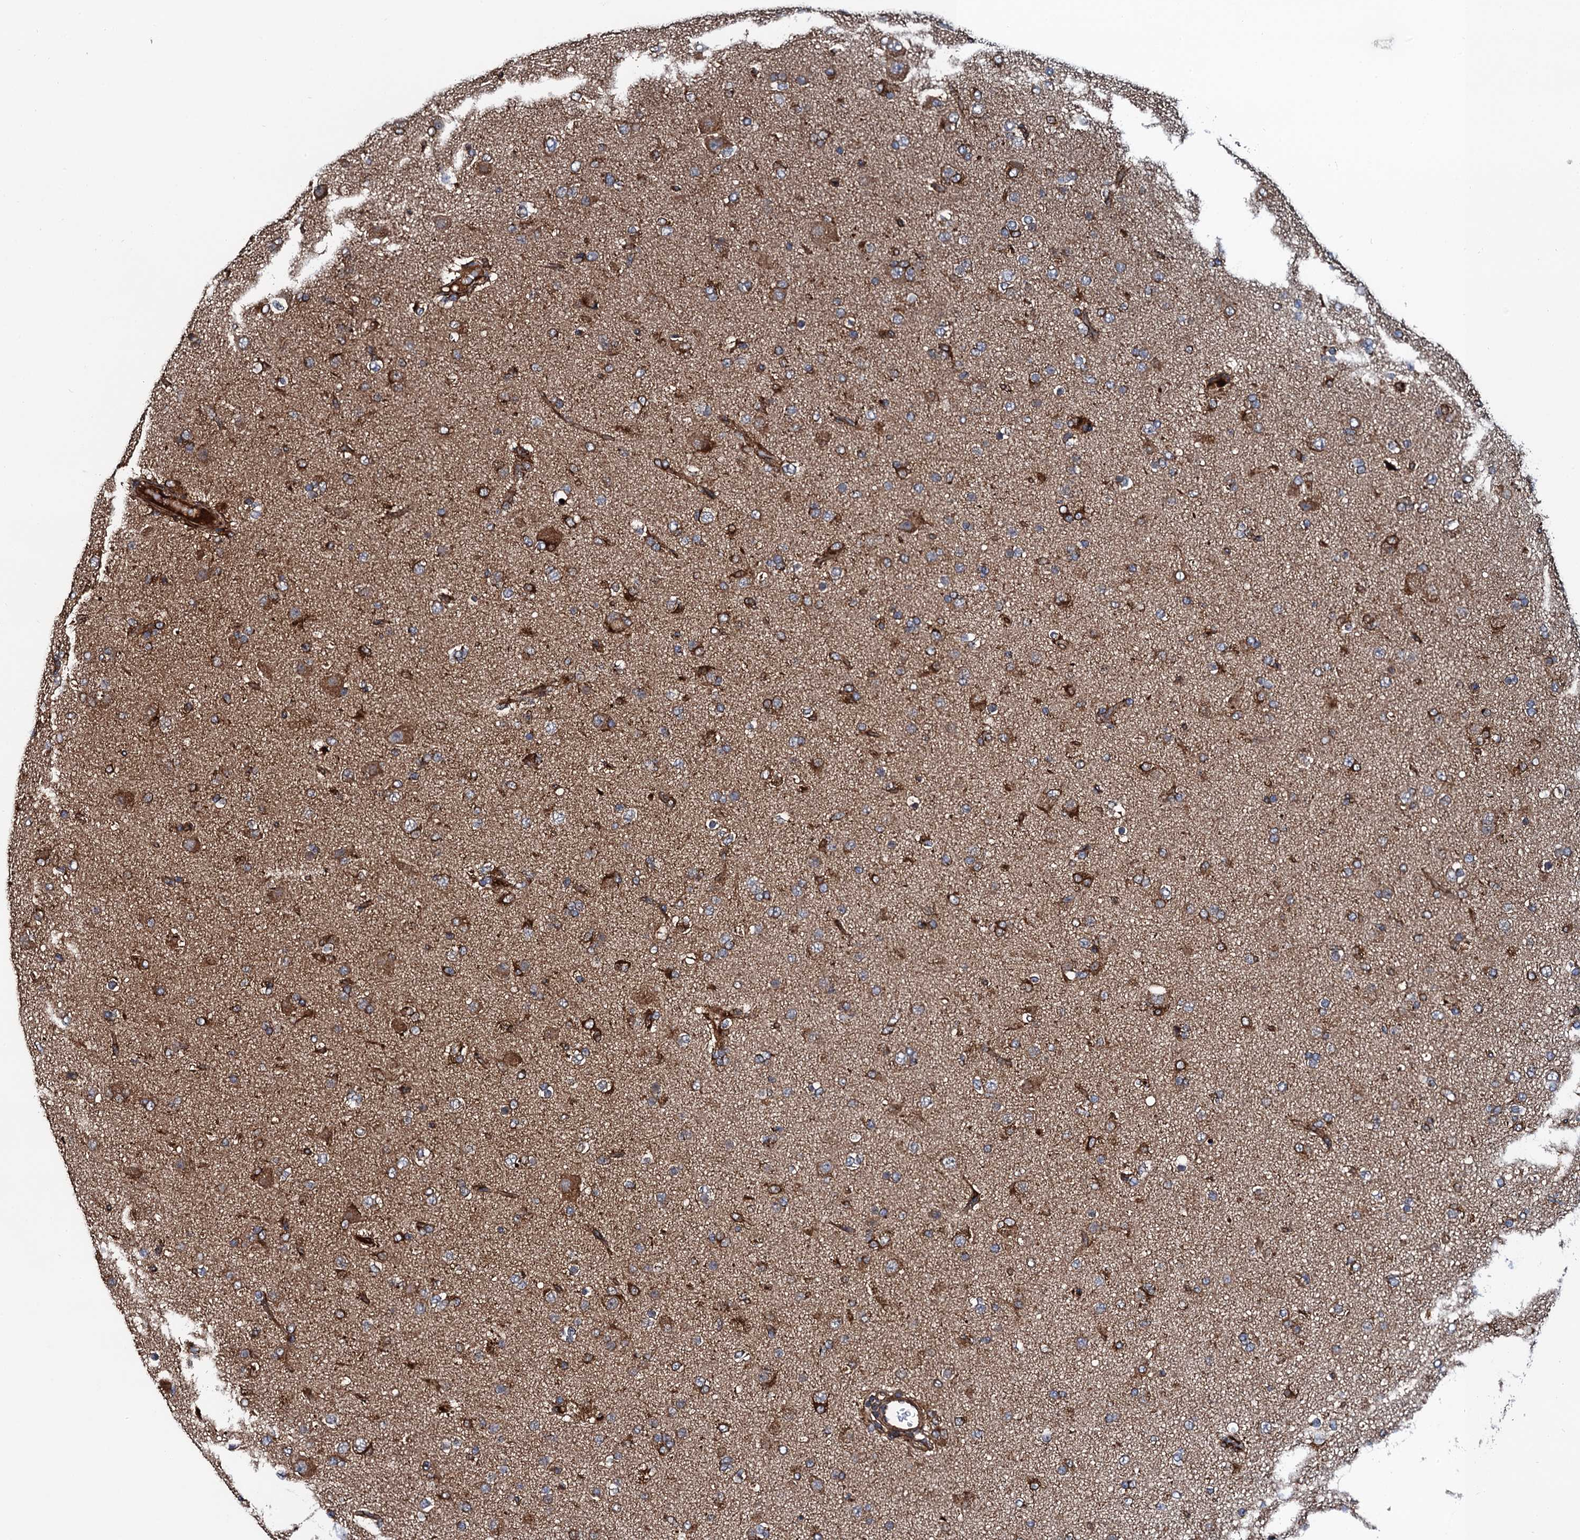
{"staining": {"intensity": "moderate", "quantity": "<25%", "location": "cytoplasmic/membranous"}, "tissue": "glioma", "cell_type": "Tumor cells", "image_type": "cancer", "snomed": [{"axis": "morphology", "description": "Glioma, malignant, Low grade"}, {"axis": "topography", "description": "Brain"}], "caption": "Glioma stained for a protein (brown) demonstrates moderate cytoplasmic/membranous positive expression in approximately <25% of tumor cells.", "gene": "NEK1", "patient": {"sex": "male", "age": 65}}